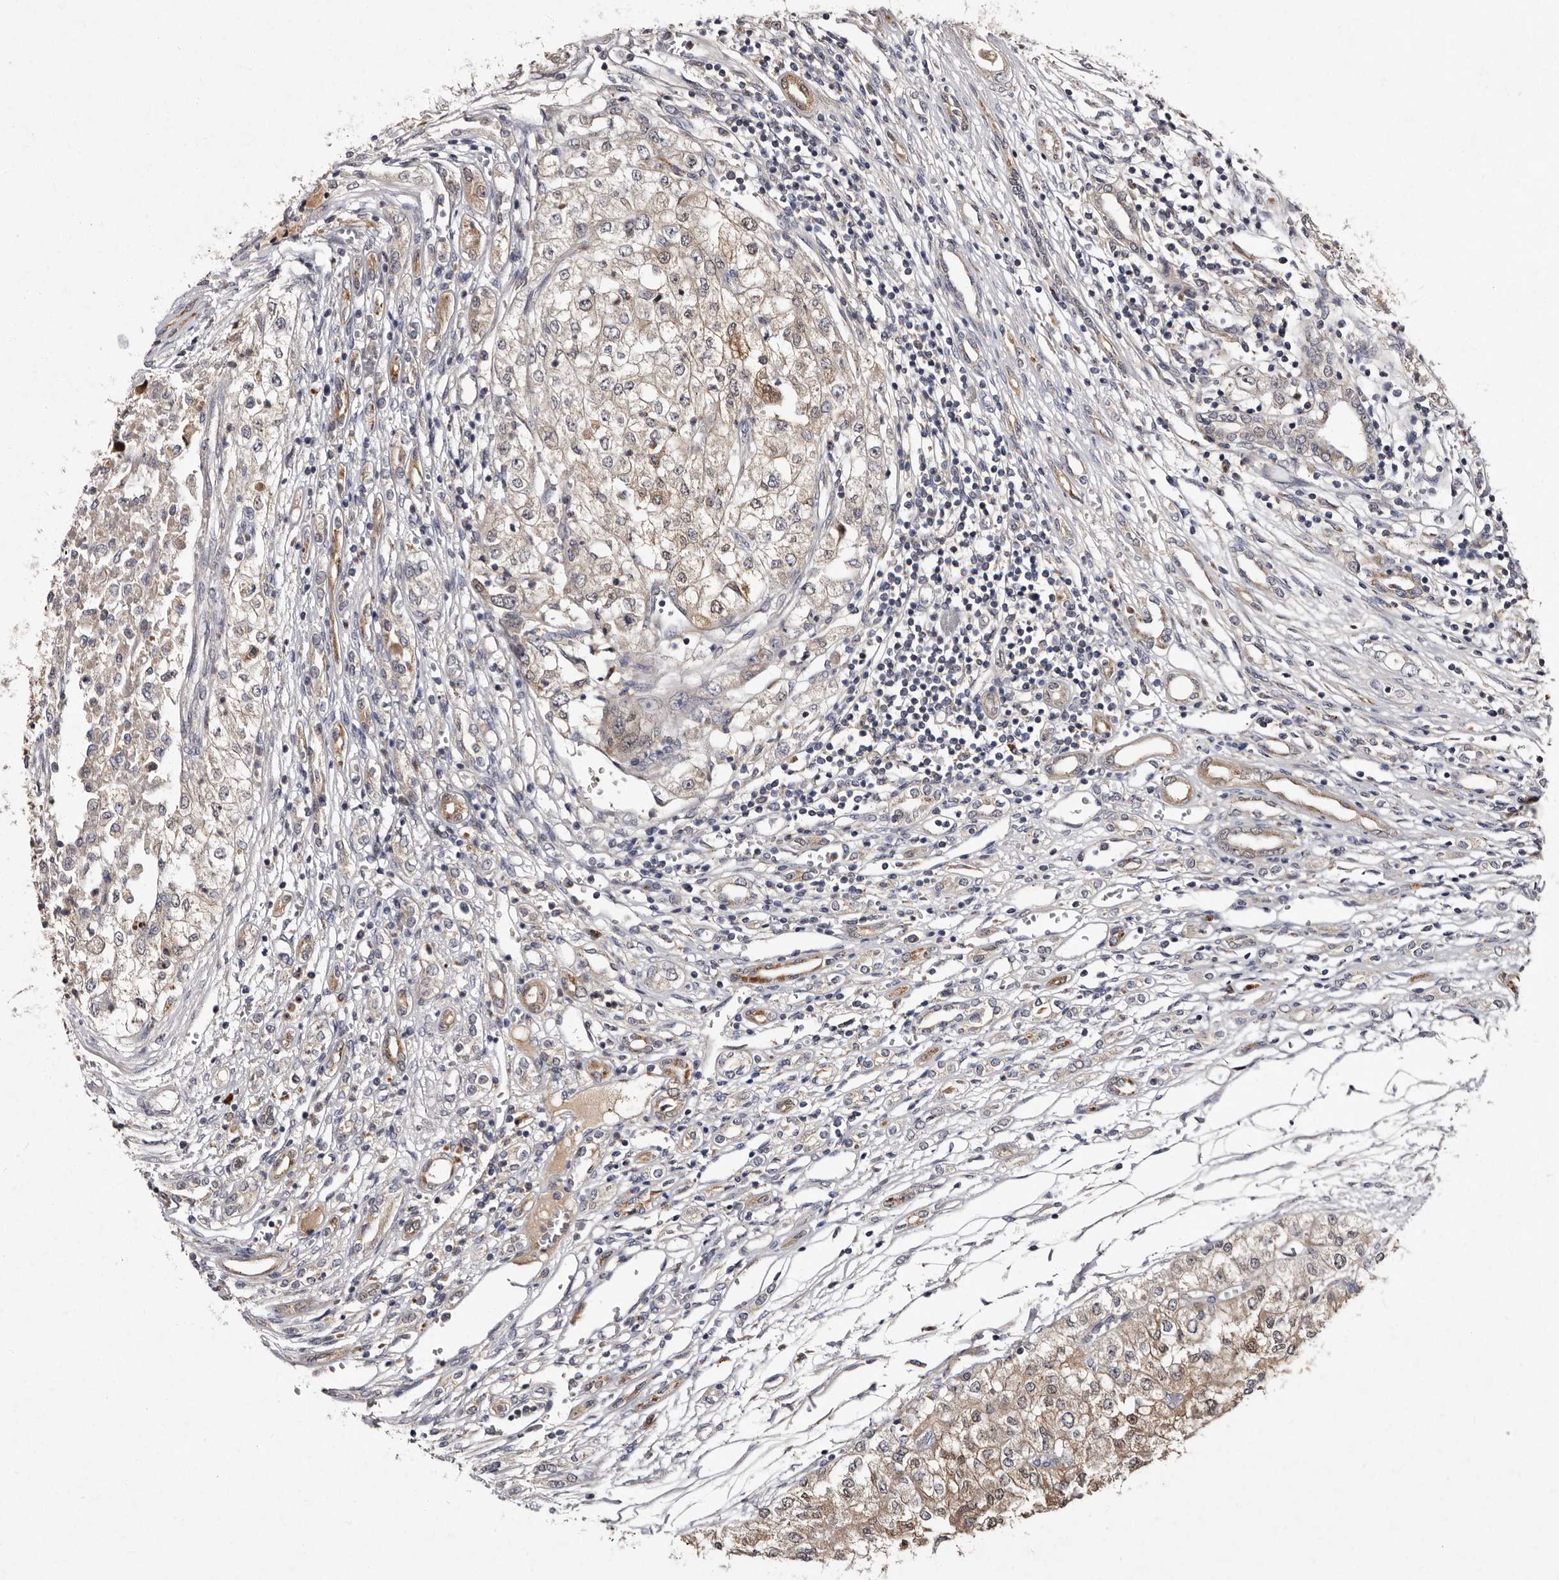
{"staining": {"intensity": "weak", "quantity": "25%-75%", "location": "cytoplasmic/membranous"}, "tissue": "renal cancer", "cell_type": "Tumor cells", "image_type": "cancer", "snomed": [{"axis": "morphology", "description": "Adenocarcinoma, NOS"}, {"axis": "topography", "description": "Kidney"}], "caption": "The histopathology image reveals immunohistochemical staining of adenocarcinoma (renal). There is weak cytoplasmic/membranous positivity is seen in approximately 25%-75% of tumor cells.", "gene": "DNPH1", "patient": {"sex": "female", "age": 54}}